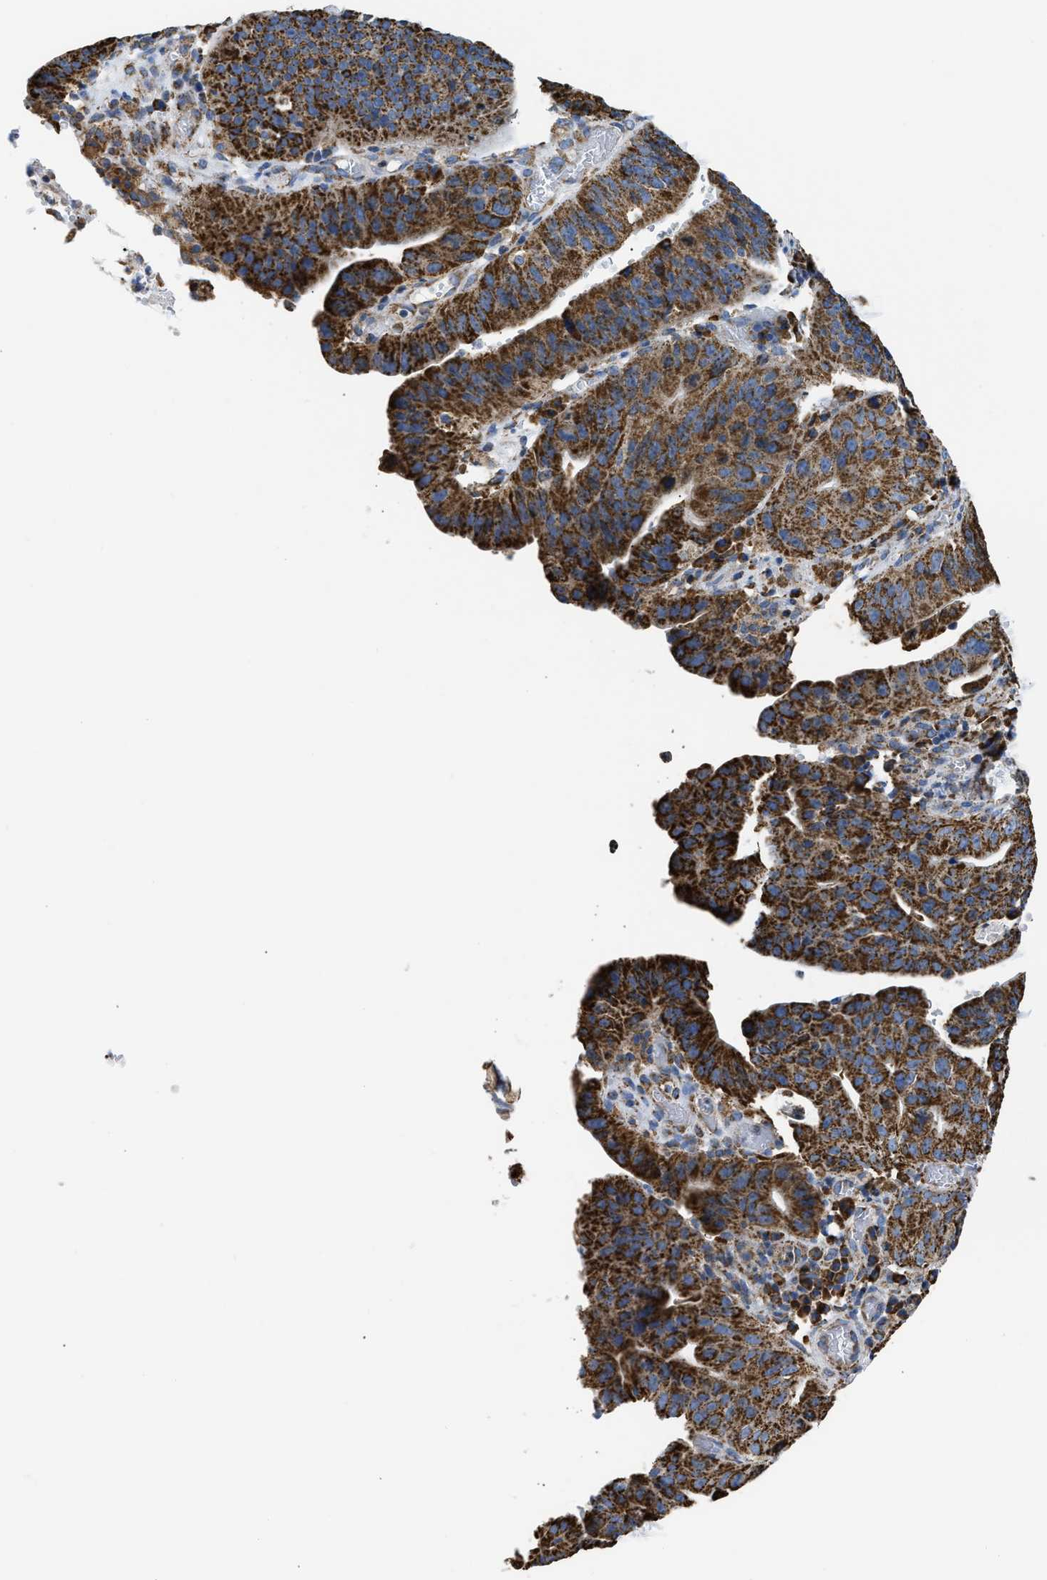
{"staining": {"intensity": "strong", "quantity": ">75%", "location": "cytoplasmic/membranous"}, "tissue": "stomach cancer", "cell_type": "Tumor cells", "image_type": "cancer", "snomed": [{"axis": "morphology", "description": "Adenocarcinoma, NOS"}, {"axis": "topography", "description": "Stomach"}], "caption": "The micrograph shows a brown stain indicating the presence of a protein in the cytoplasmic/membranous of tumor cells in stomach cancer.", "gene": "CYCS", "patient": {"sex": "male", "age": 59}}